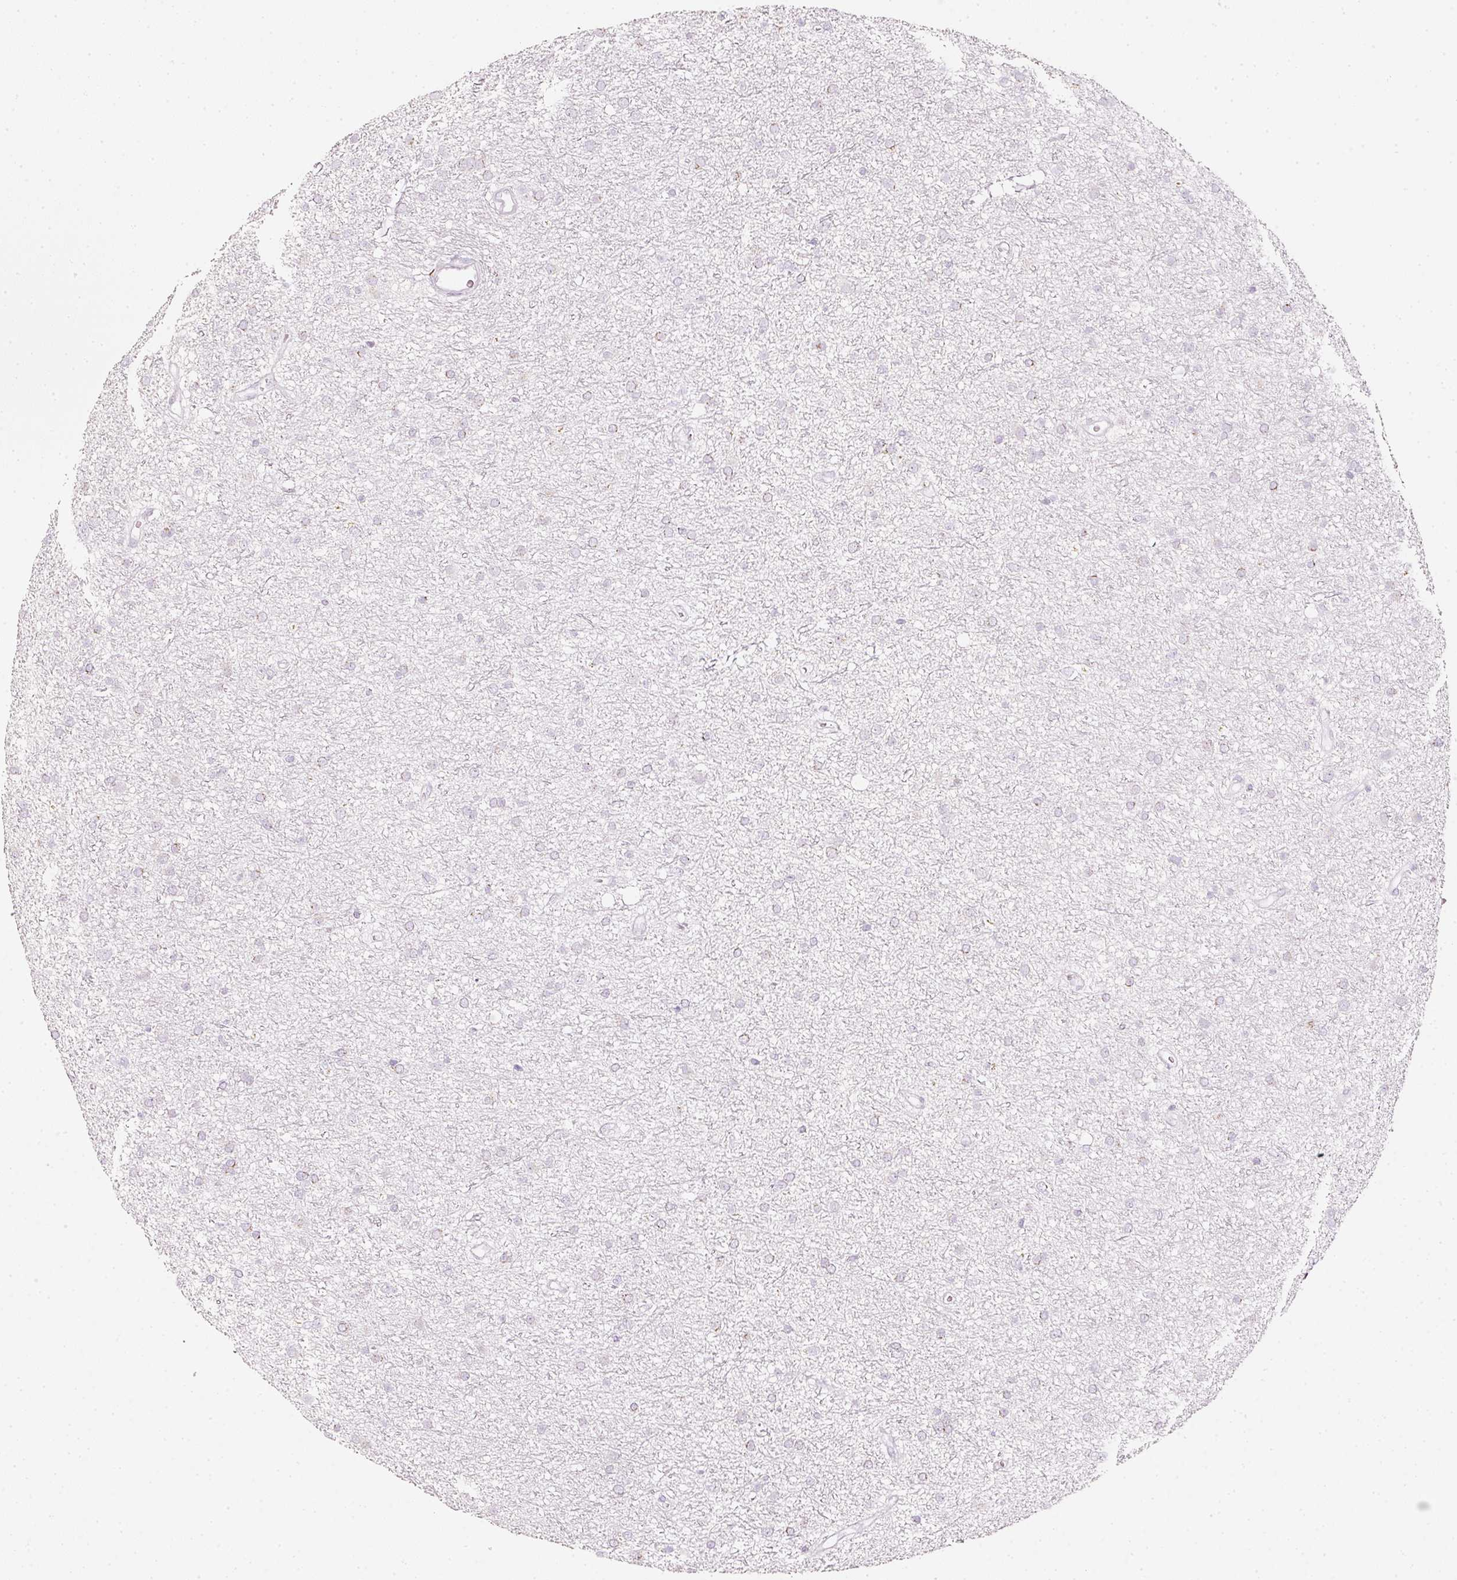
{"staining": {"intensity": "negative", "quantity": "none", "location": "none"}, "tissue": "glioma", "cell_type": "Tumor cells", "image_type": "cancer", "snomed": [{"axis": "morphology", "description": "Glioma, malignant, Low grade"}, {"axis": "topography", "description": "Cerebral cortex"}], "caption": "Tumor cells show no significant staining in glioma.", "gene": "SDF4", "patient": {"sex": "female", "age": 39}}